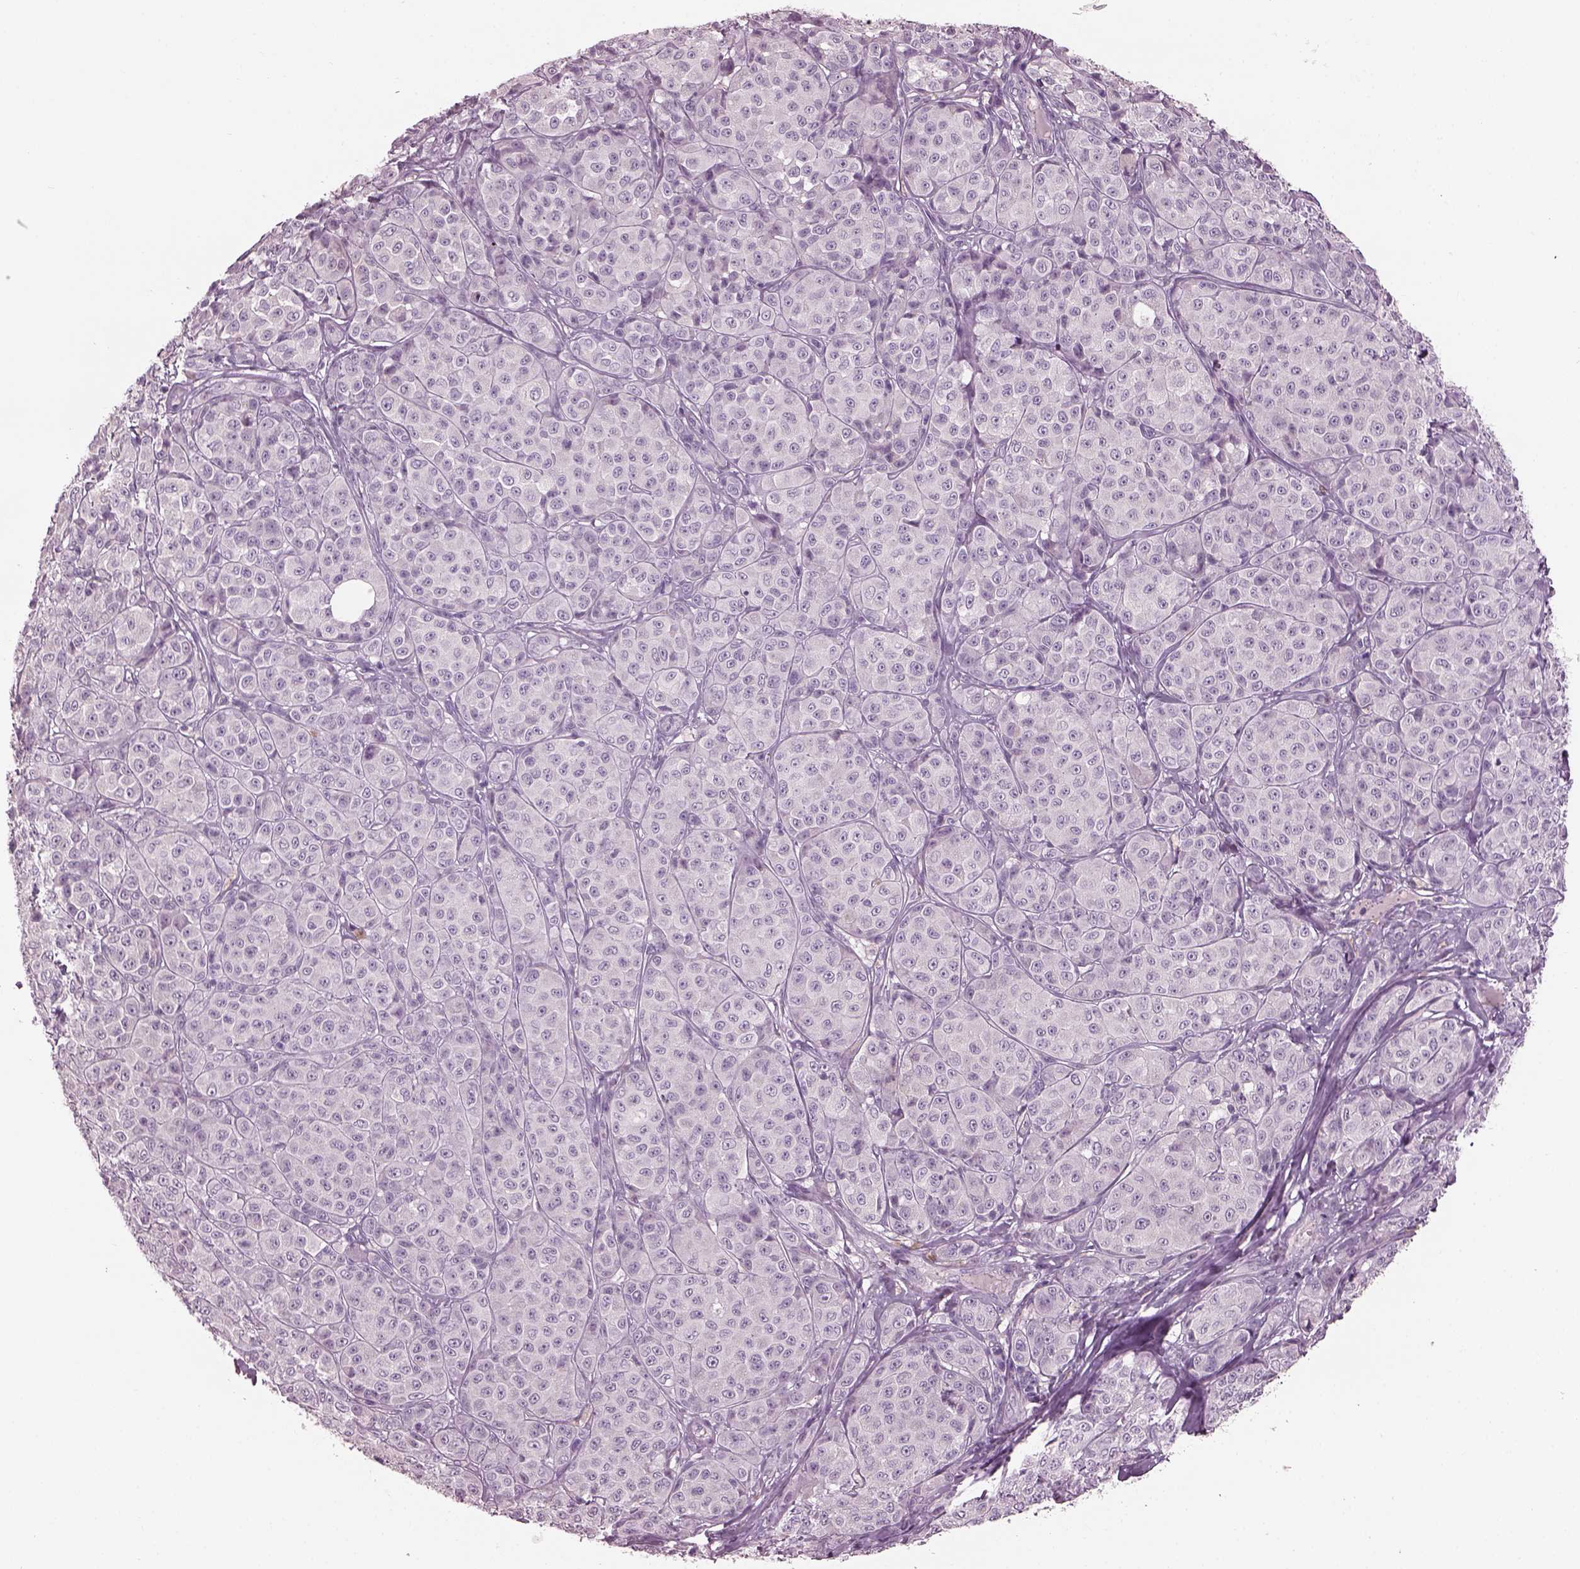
{"staining": {"intensity": "negative", "quantity": "none", "location": "none"}, "tissue": "melanoma", "cell_type": "Tumor cells", "image_type": "cancer", "snomed": [{"axis": "morphology", "description": "Malignant melanoma, NOS"}, {"axis": "topography", "description": "Skin"}], "caption": "A micrograph of human melanoma is negative for staining in tumor cells.", "gene": "PACRG", "patient": {"sex": "male", "age": 89}}